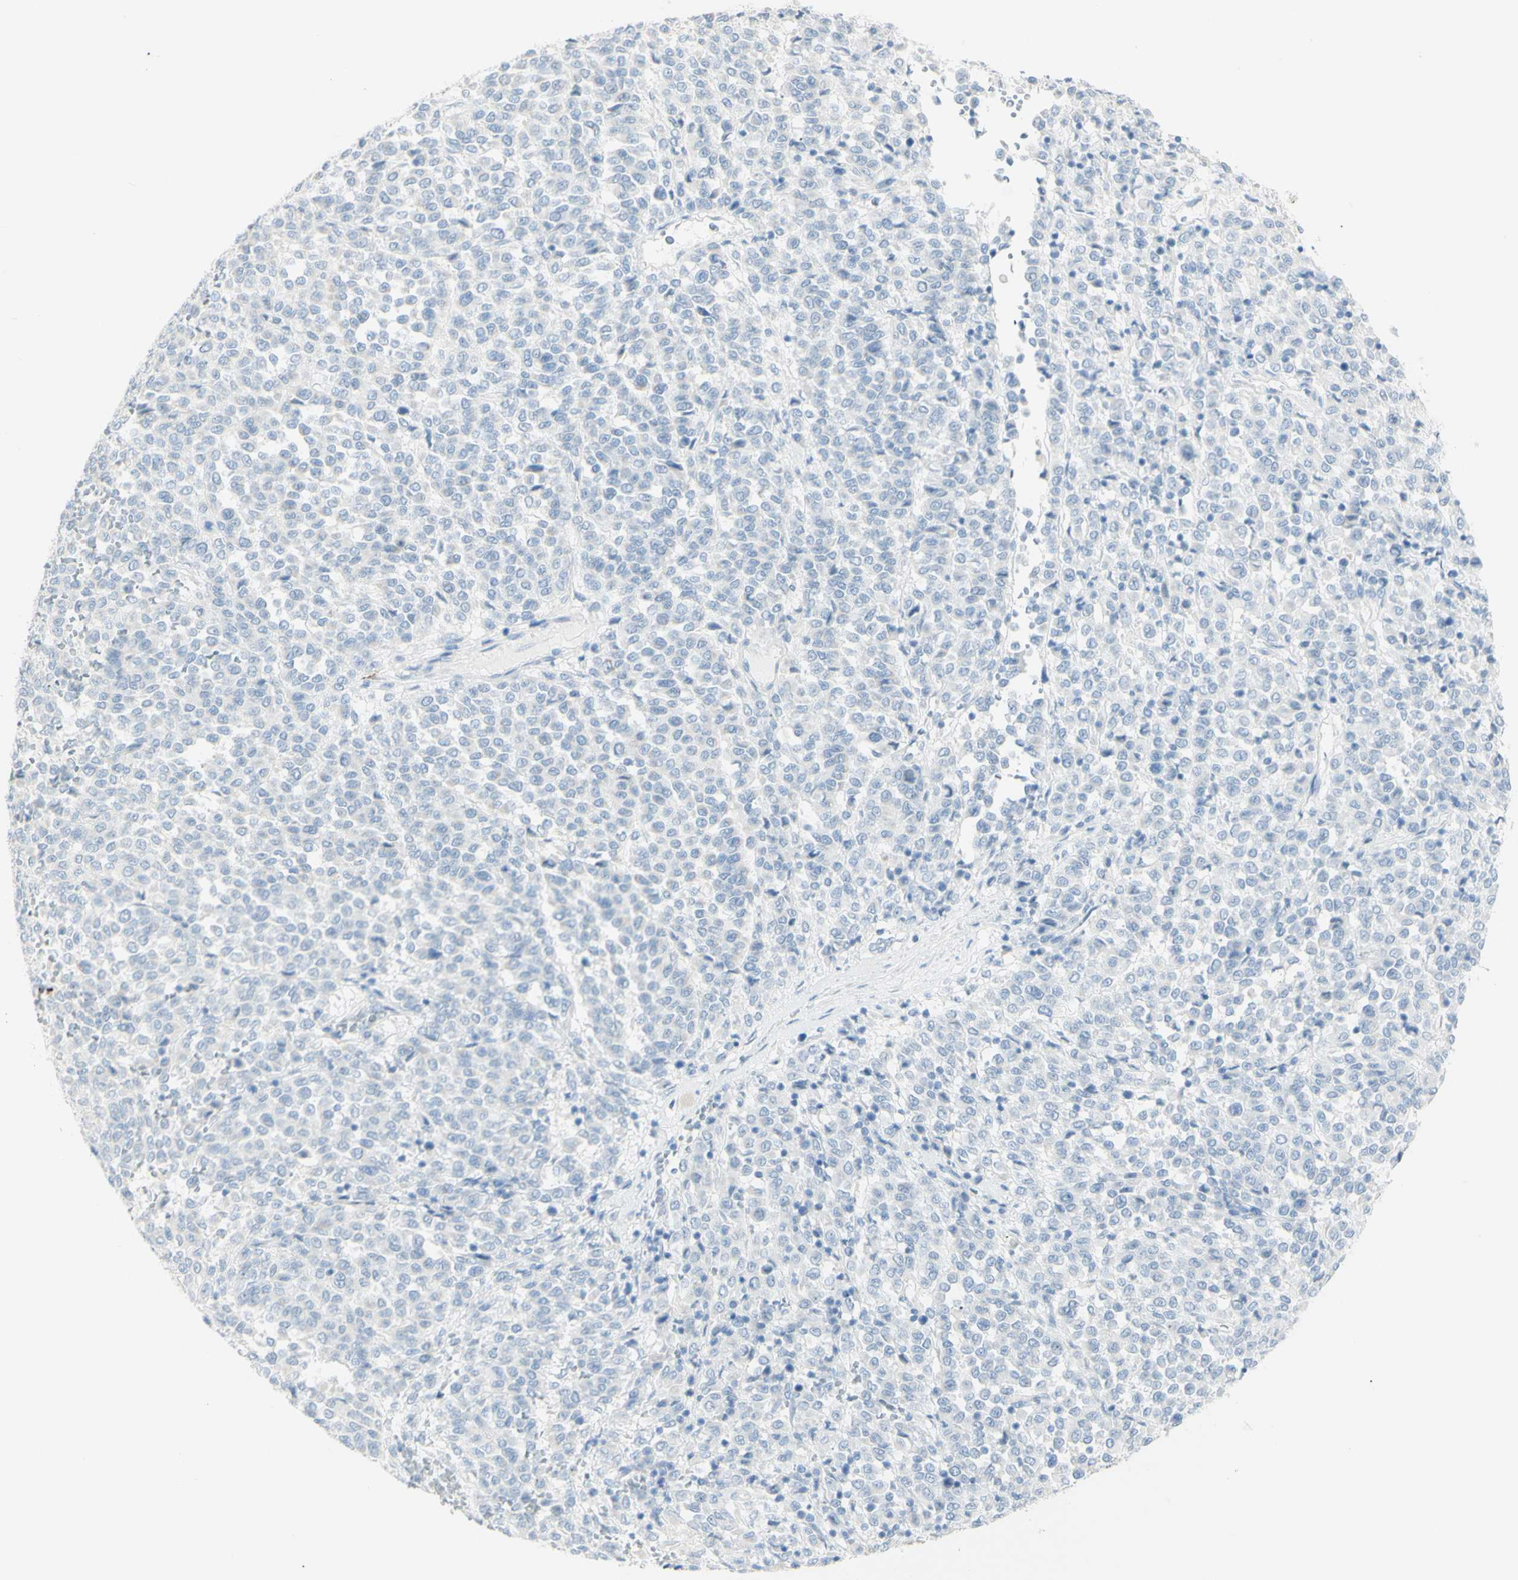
{"staining": {"intensity": "negative", "quantity": "none", "location": "none"}, "tissue": "melanoma", "cell_type": "Tumor cells", "image_type": "cancer", "snomed": [{"axis": "morphology", "description": "Malignant melanoma, Metastatic site"}, {"axis": "topography", "description": "Pancreas"}], "caption": "This is an IHC micrograph of malignant melanoma (metastatic site). There is no staining in tumor cells.", "gene": "LETM1", "patient": {"sex": "female", "age": 30}}